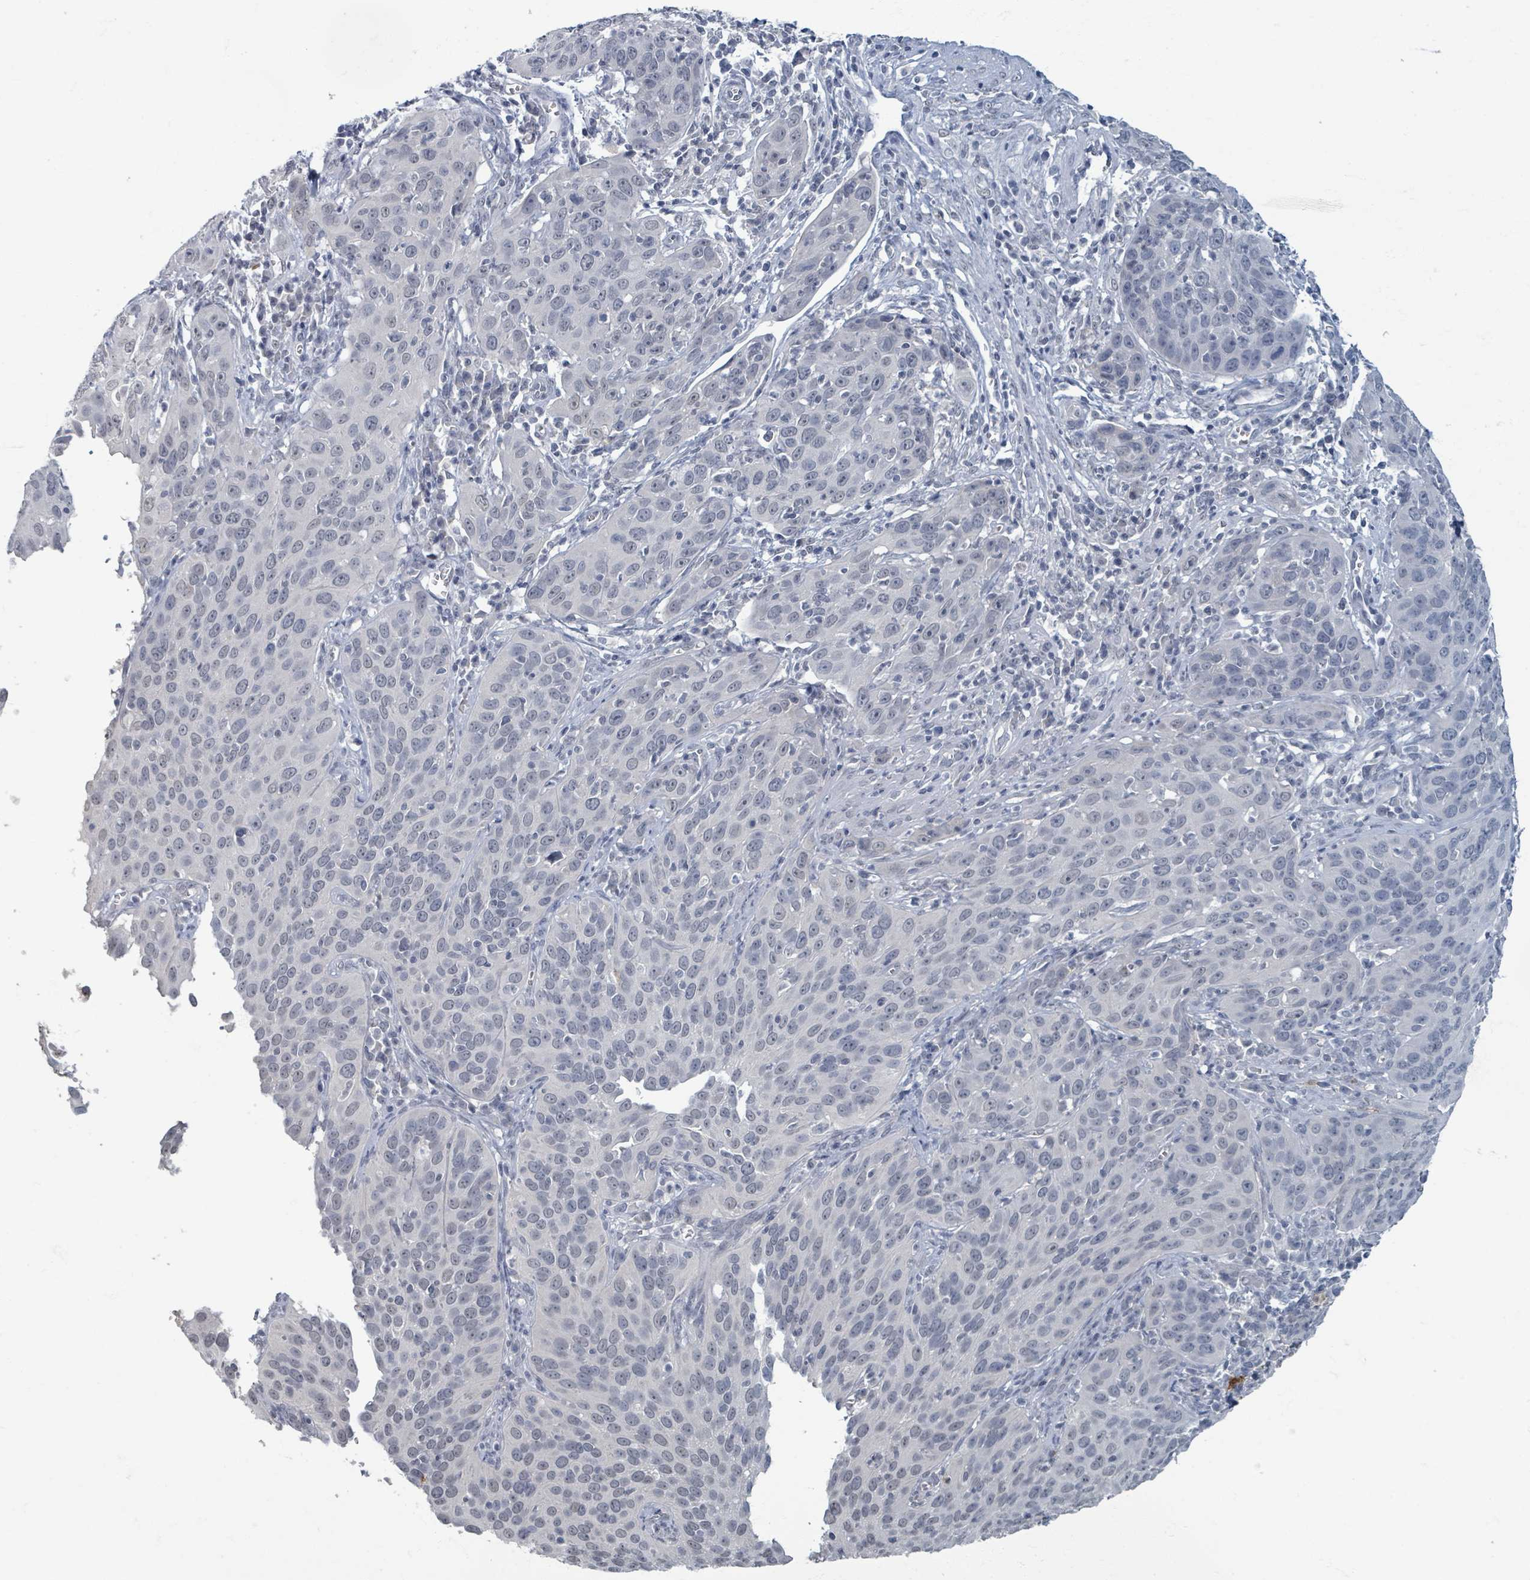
{"staining": {"intensity": "negative", "quantity": "none", "location": "none"}, "tissue": "cervical cancer", "cell_type": "Tumor cells", "image_type": "cancer", "snomed": [{"axis": "morphology", "description": "Squamous cell carcinoma, NOS"}, {"axis": "topography", "description": "Cervix"}], "caption": "The image shows no significant staining in tumor cells of cervical squamous cell carcinoma.", "gene": "WNT11", "patient": {"sex": "female", "age": 36}}